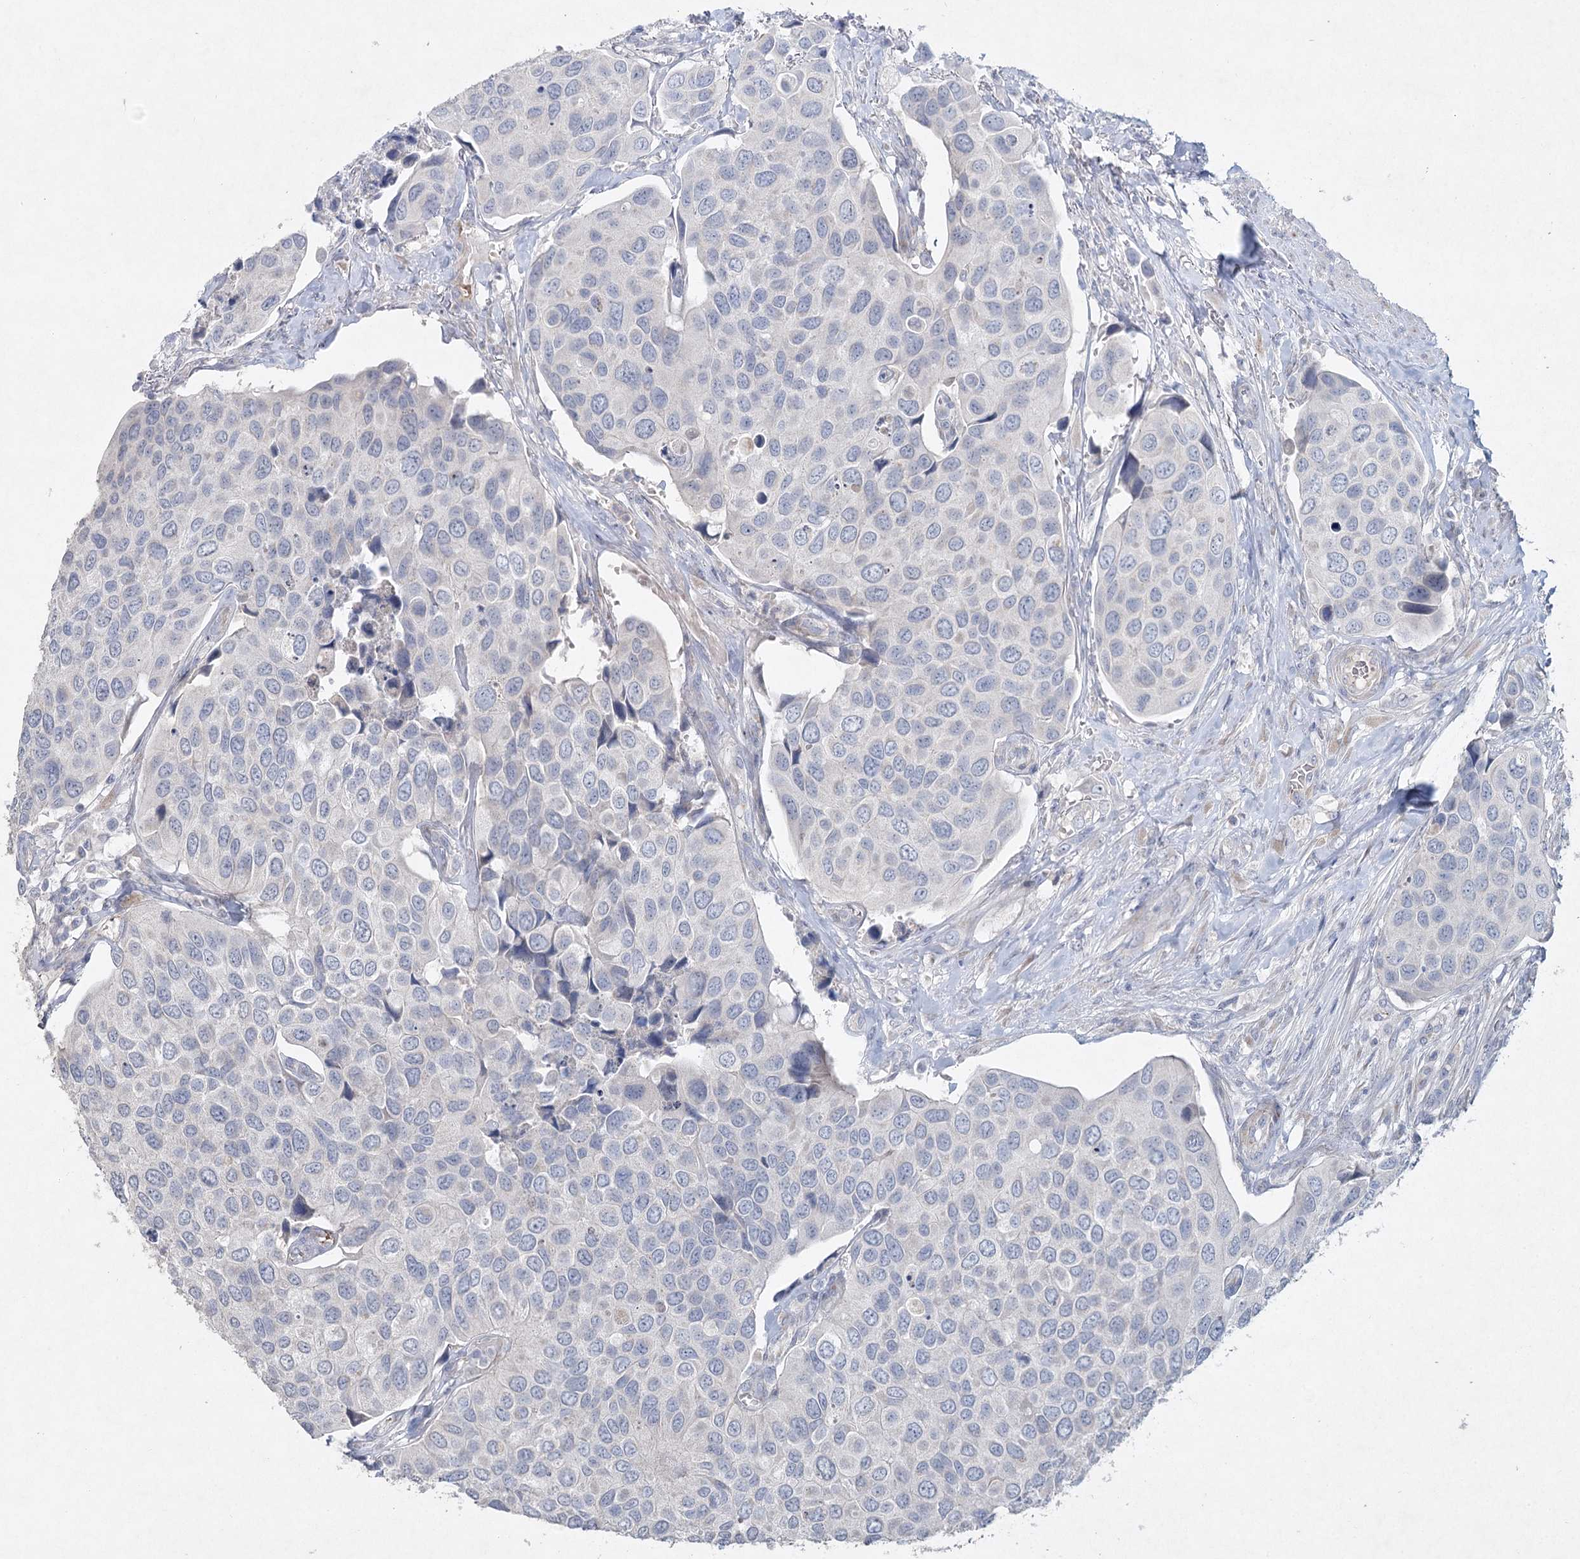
{"staining": {"intensity": "negative", "quantity": "none", "location": "none"}, "tissue": "urothelial cancer", "cell_type": "Tumor cells", "image_type": "cancer", "snomed": [{"axis": "morphology", "description": "Urothelial carcinoma, High grade"}, {"axis": "topography", "description": "Urinary bladder"}], "caption": "High magnification brightfield microscopy of urothelial carcinoma (high-grade) stained with DAB (brown) and counterstained with hematoxylin (blue): tumor cells show no significant positivity.", "gene": "RFX6", "patient": {"sex": "male", "age": 74}}